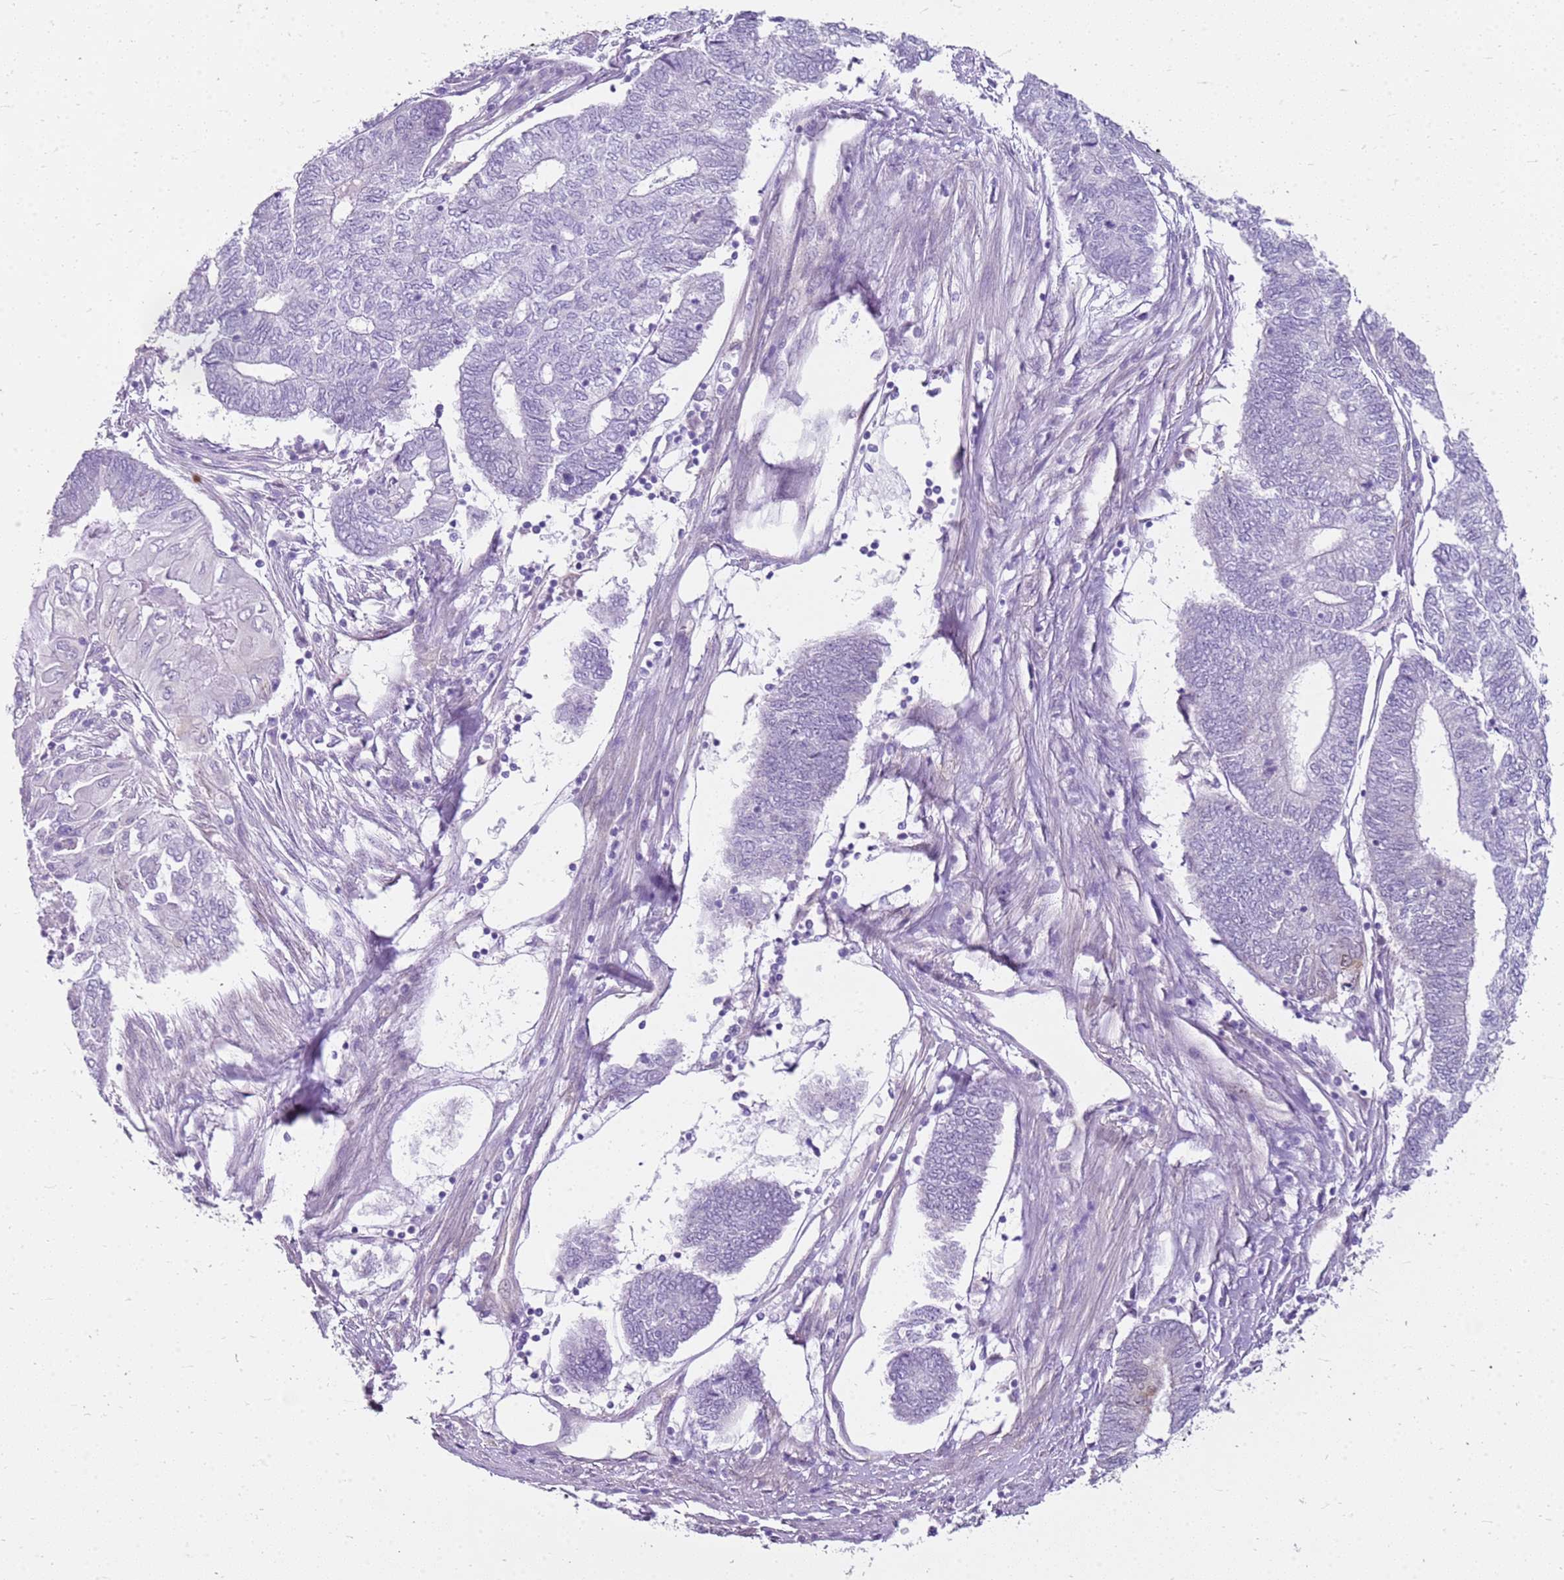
{"staining": {"intensity": "negative", "quantity": "none", "location": "none"}, "tissue": "endometrial cancer", "cell_type": "Tumor cells", "image_type": "cancer", "snomed": [{"axis": "morphology", "description": "Adenocarcinoma, NOS"}, {"axis": "topography", "description": "Uterus"}, {"axis": "topography", "description": "Endometrium"}], "caption": "Immunohistochemical staining of human endometrial adenocarcinoma exhibits no significant expression in tumor cells. (DAB (3,3'-diaminobenzidine) immunohistochemistry (IHC) visualized using brightfield microscopy, high magnification).", "gene": "HSPB1", "patient": {"sex": "female", "age": 70}}